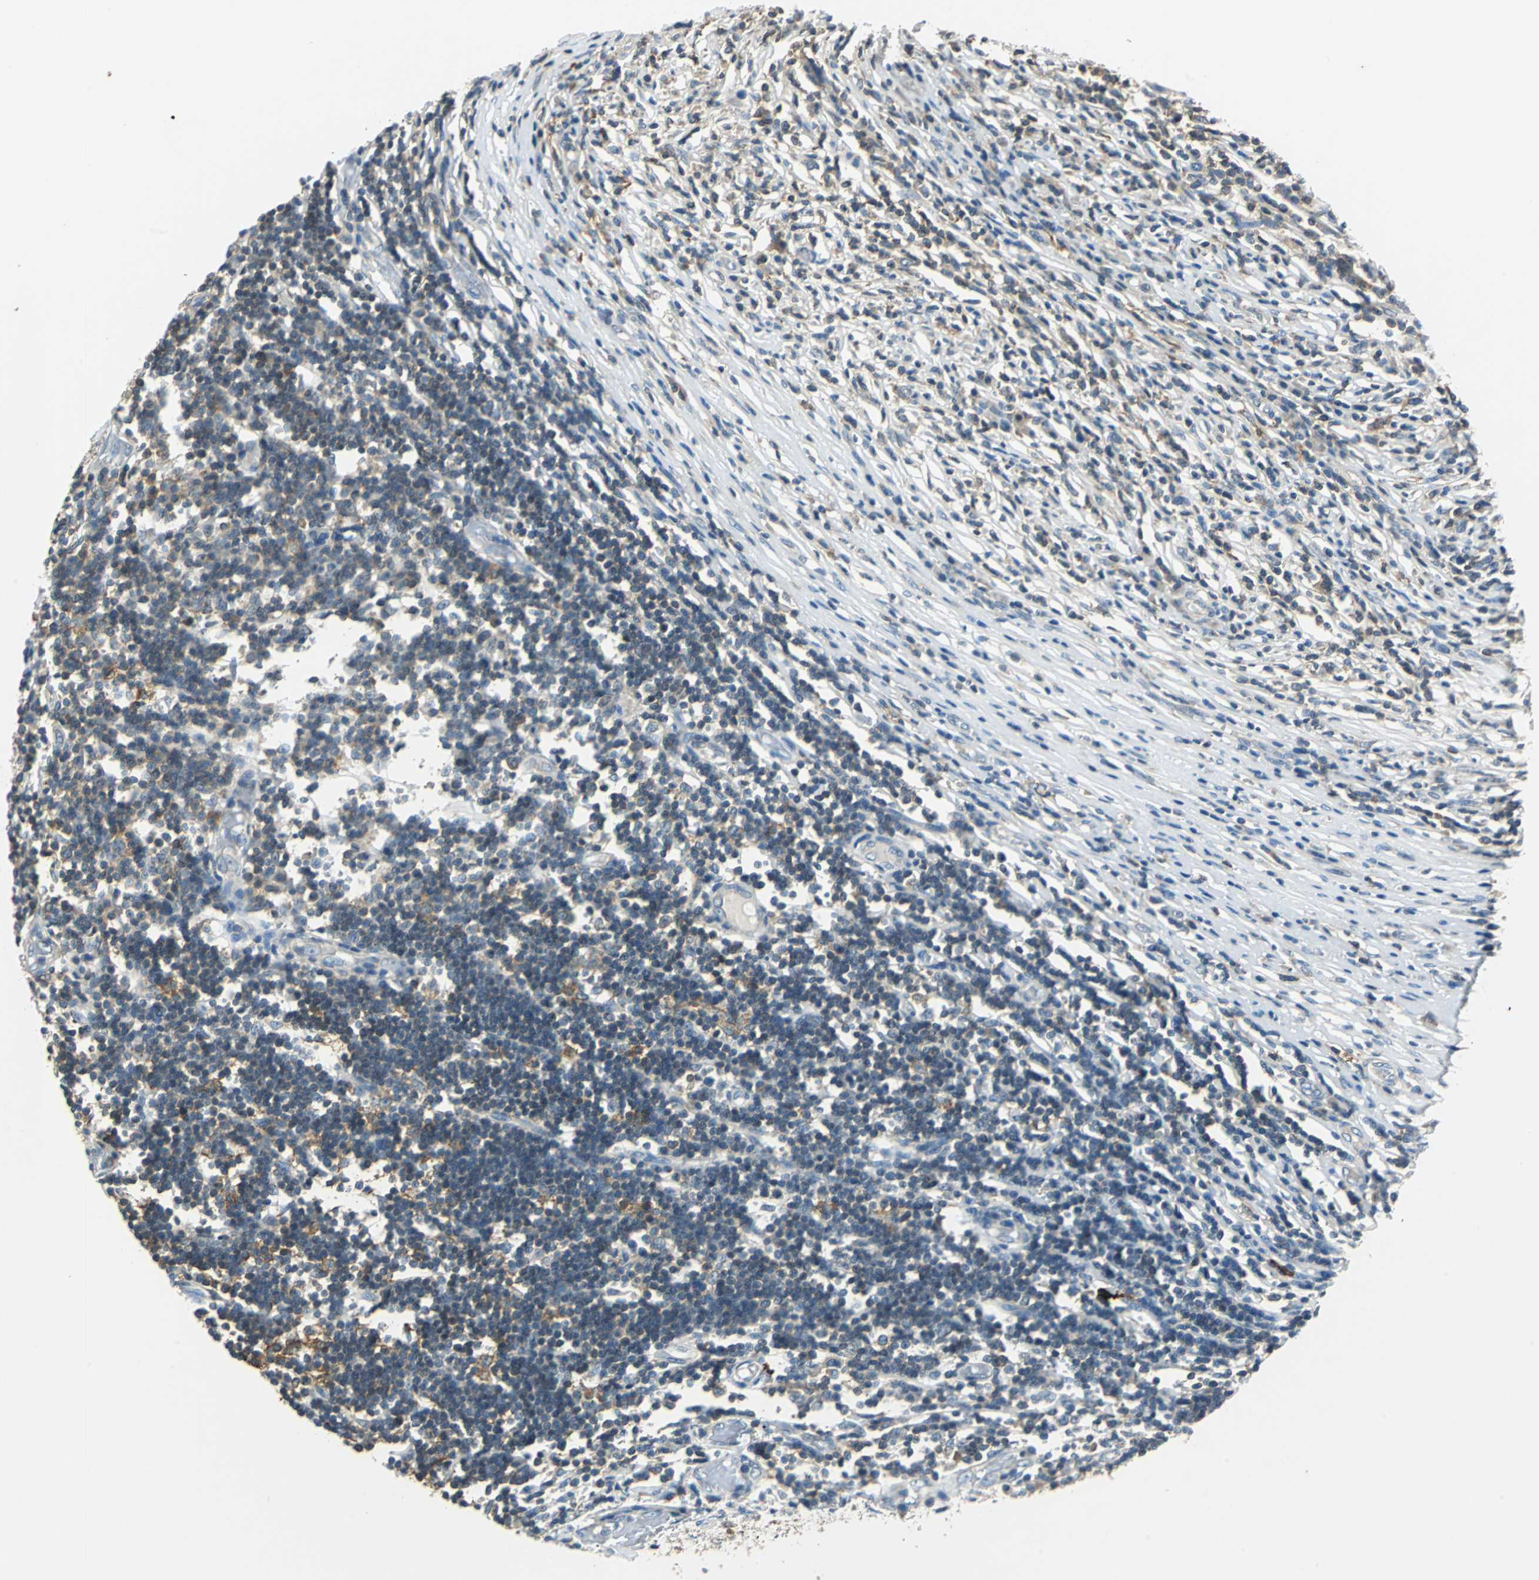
{"staining": {"intensity": "weak", "quantity": ">75%", "location": "cytoplasmic/membranous"}, "tissue": "melanoma", "cell_type": "Tumor cells", "image_type": "cancer", "snomed": [{"axis": "morphology", "description": "Malignant melanoma, Metastatic site"}, {"axis": "topography", "description": "Lymph node"}], "caption": "Human melanoma stained with a brown dye demonstrates weak cytoplasmic/membranous positive expression in approximately >75% of tumor cells.", "gene": "CPA3", "patient": {"sex": "male", "age": 61}}